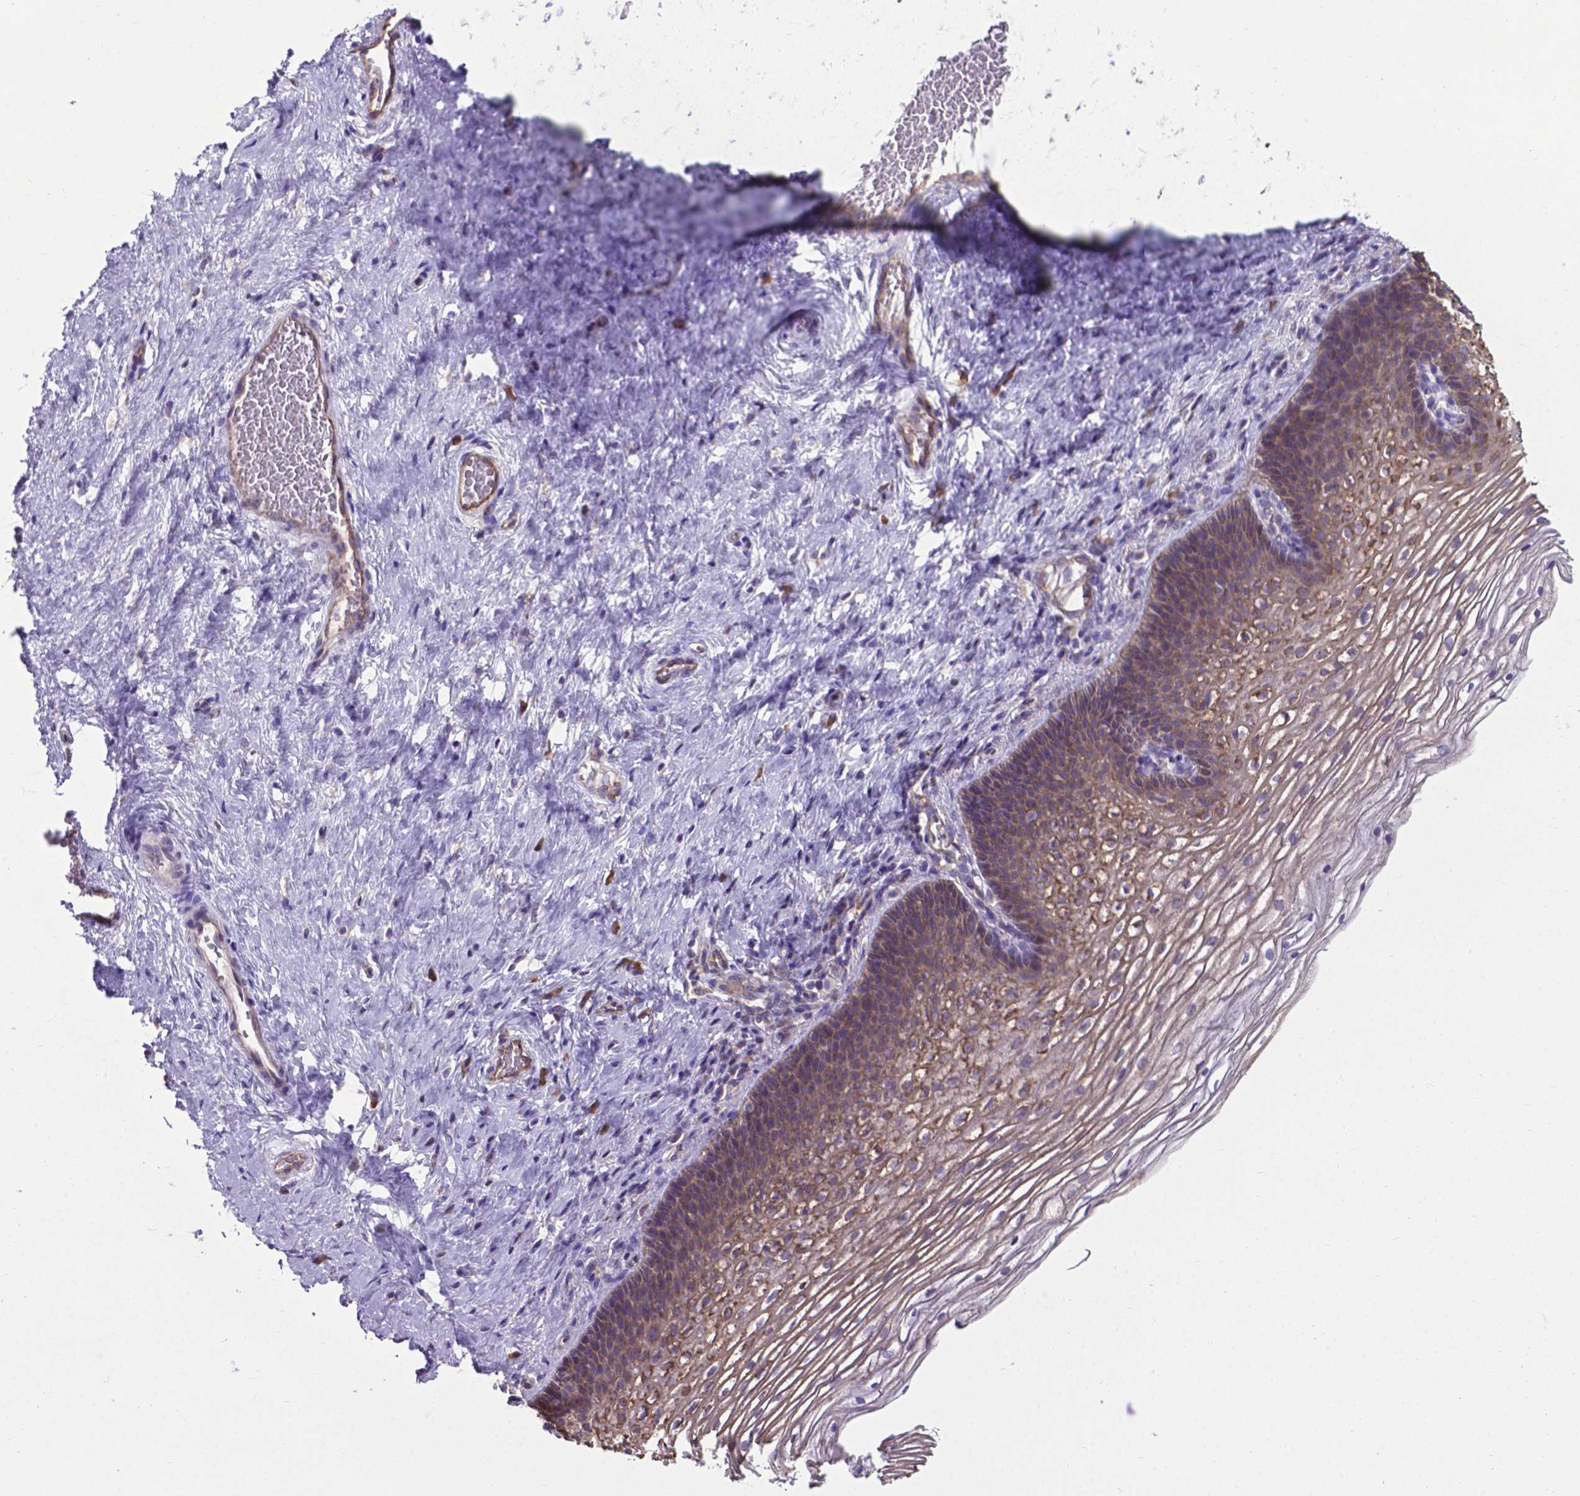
{"staining": {"intensity": "negative", "quantity": "none", "location": "none"}, "tissue": "cervix", "cell_type": "Glandular cells", "image_type": "normal", "snomed": [{"axis": "morphology", "description": "Normal tissue, NOS"}, {"axis": "topography", "description": "Cervix"}], "caption": "Histopathology image shows no significant protein staining in glandular cells of benign cervix.", "gene": "RPL6", "patient": {"sex": "female", "age": 34}}